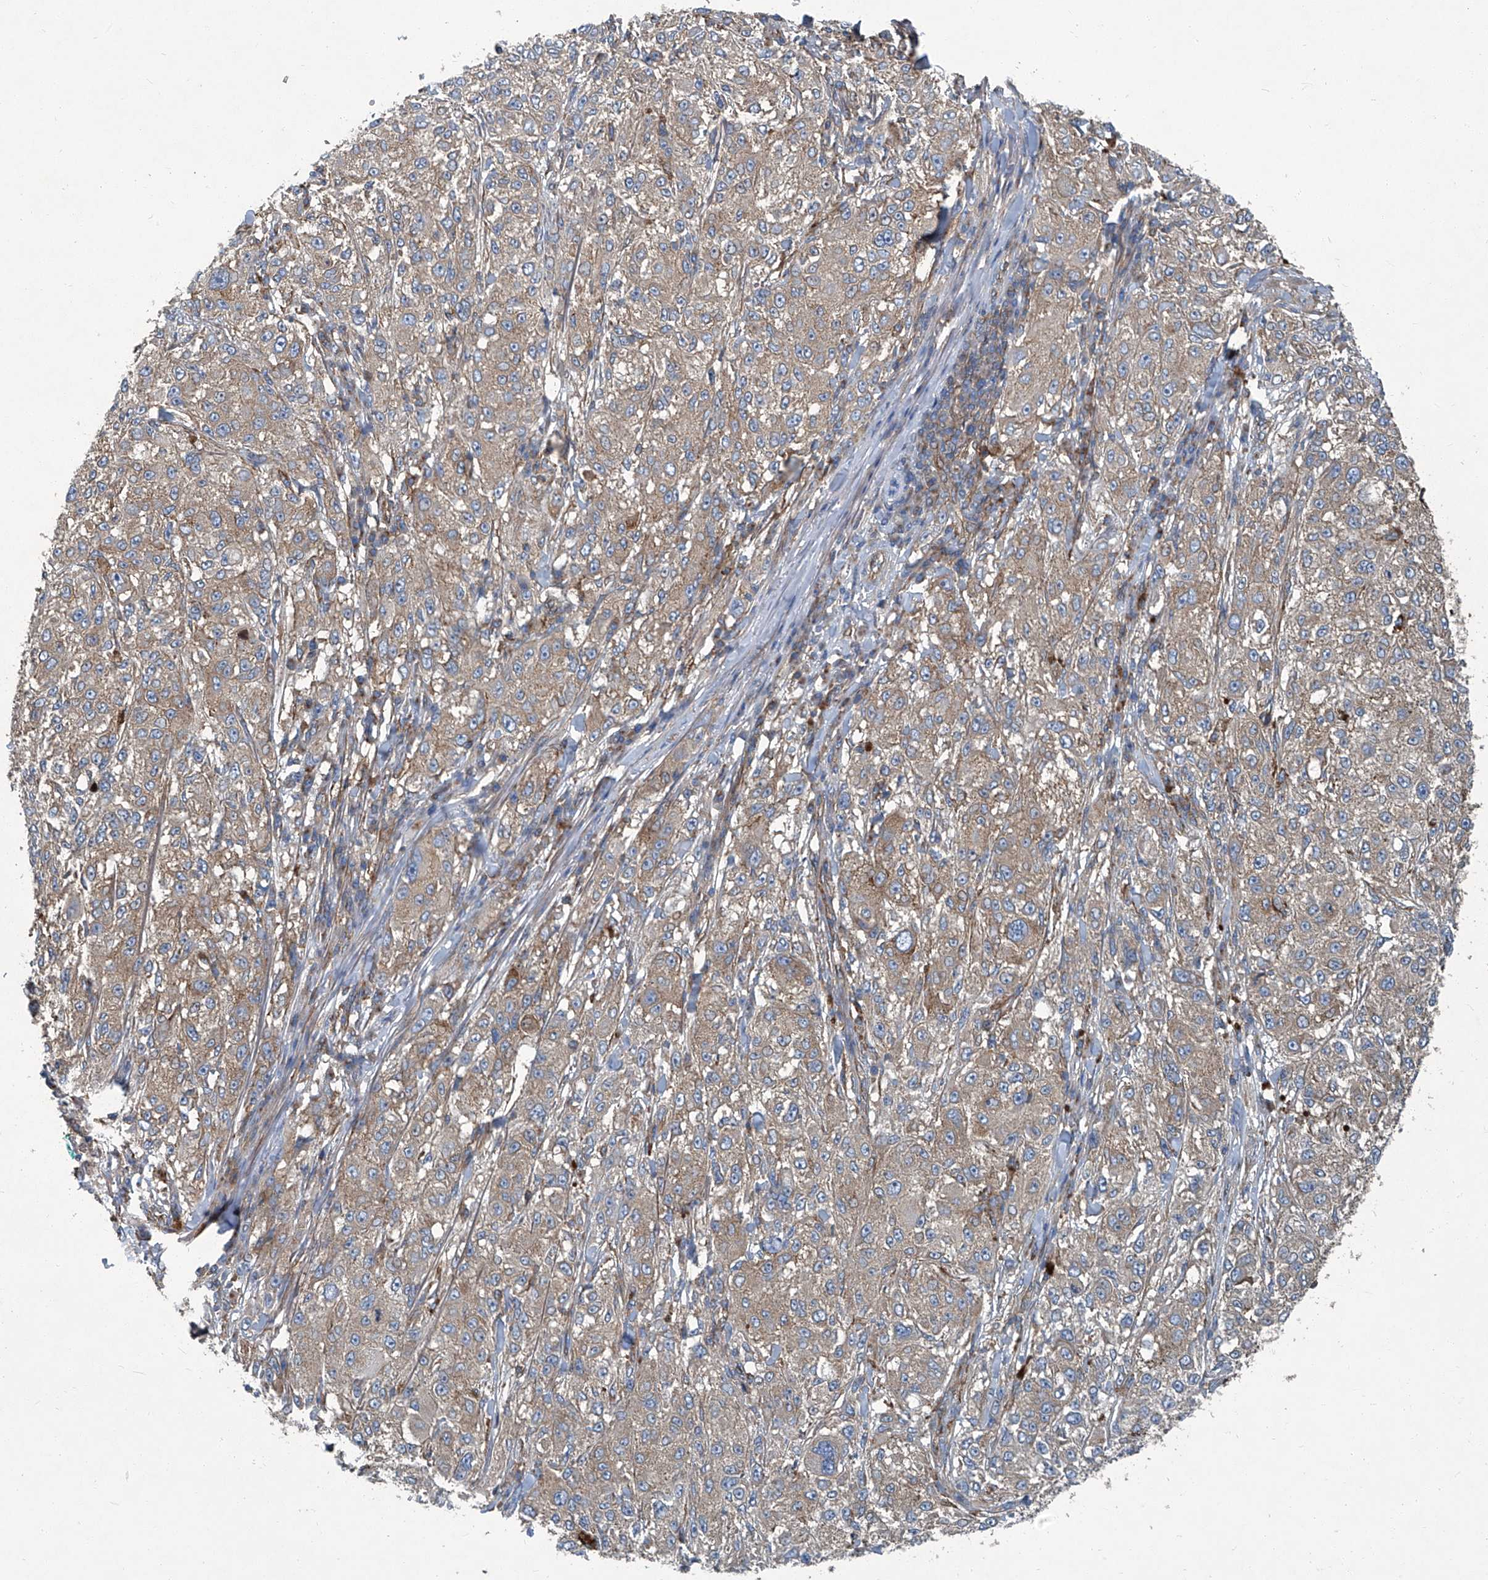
{"staining": {"intensity": "weak", "quantity": "25%-75%", "location": "cytoplasmic/membranous"}, "tissue": "melanoma", "cell_type": "Tumor cells", "image_type": "cancer", "snomed": [{"axis": "morphology", "description": "Necrosis, NOS"}, {"axis": "morphology", "description": "Malignant melanoma, NOS"}, {"axis": "topography", "description": "Skin"}], "caption": "A low amount of weak cytoplasmic/membranous staining is present in about 25%-75% of tumor cells in malignant melanoma tissue. (DAB (3,3'-diaminobenzidine) IHC, brown staining for protein, blue staining for nuclei).", "gene": "PIGH", "patient": {"sex": "female", "age": 87}}